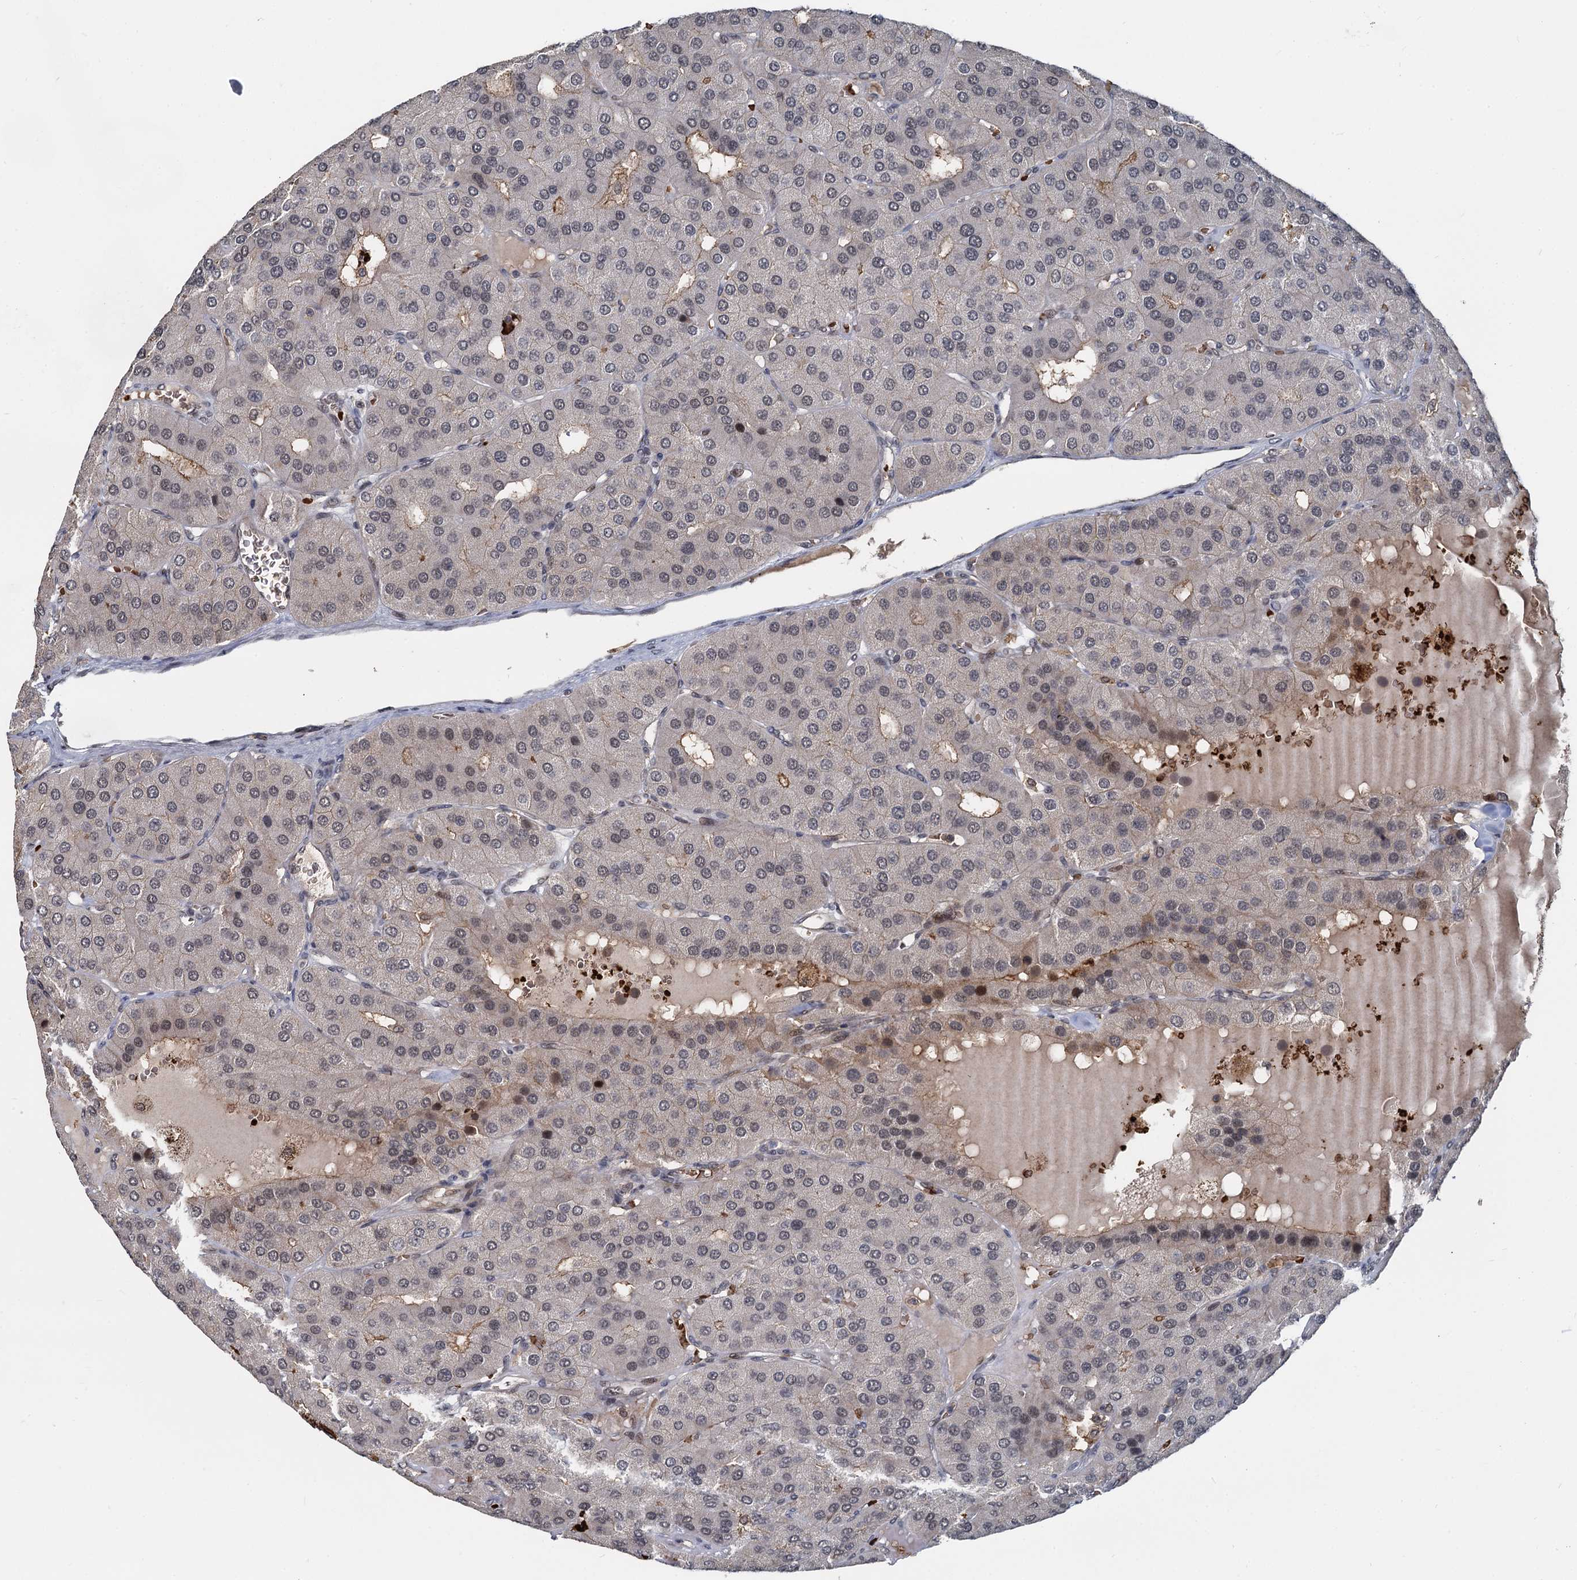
{"staining": {"intensity": "weak", "quantity": "<25%", "location": "cytoplasmic/membranous"}, "tissue": "parathyroid gland", "cell_type": "Glandular cells", "image_type": "normal", "snomed": [{"axis": "morphology", "description": "Normal tissue, NOS"}, {"axis": "morphology", "description": "Adenoma, NOS"}, {"axis": "topography", "description": "Parathyroid gland"}], "caption": "High power microscopy photomicrograph of an immunohistochemistry photomicrograph of unremarkable parathyroid gland, revealing no significant staining in glandular cells. (DAB immunohistochemistry visualized using brightfield microscopy, high magnification).", "gene": "FANCI", "patient": {"sex": "female", "age": 86}}